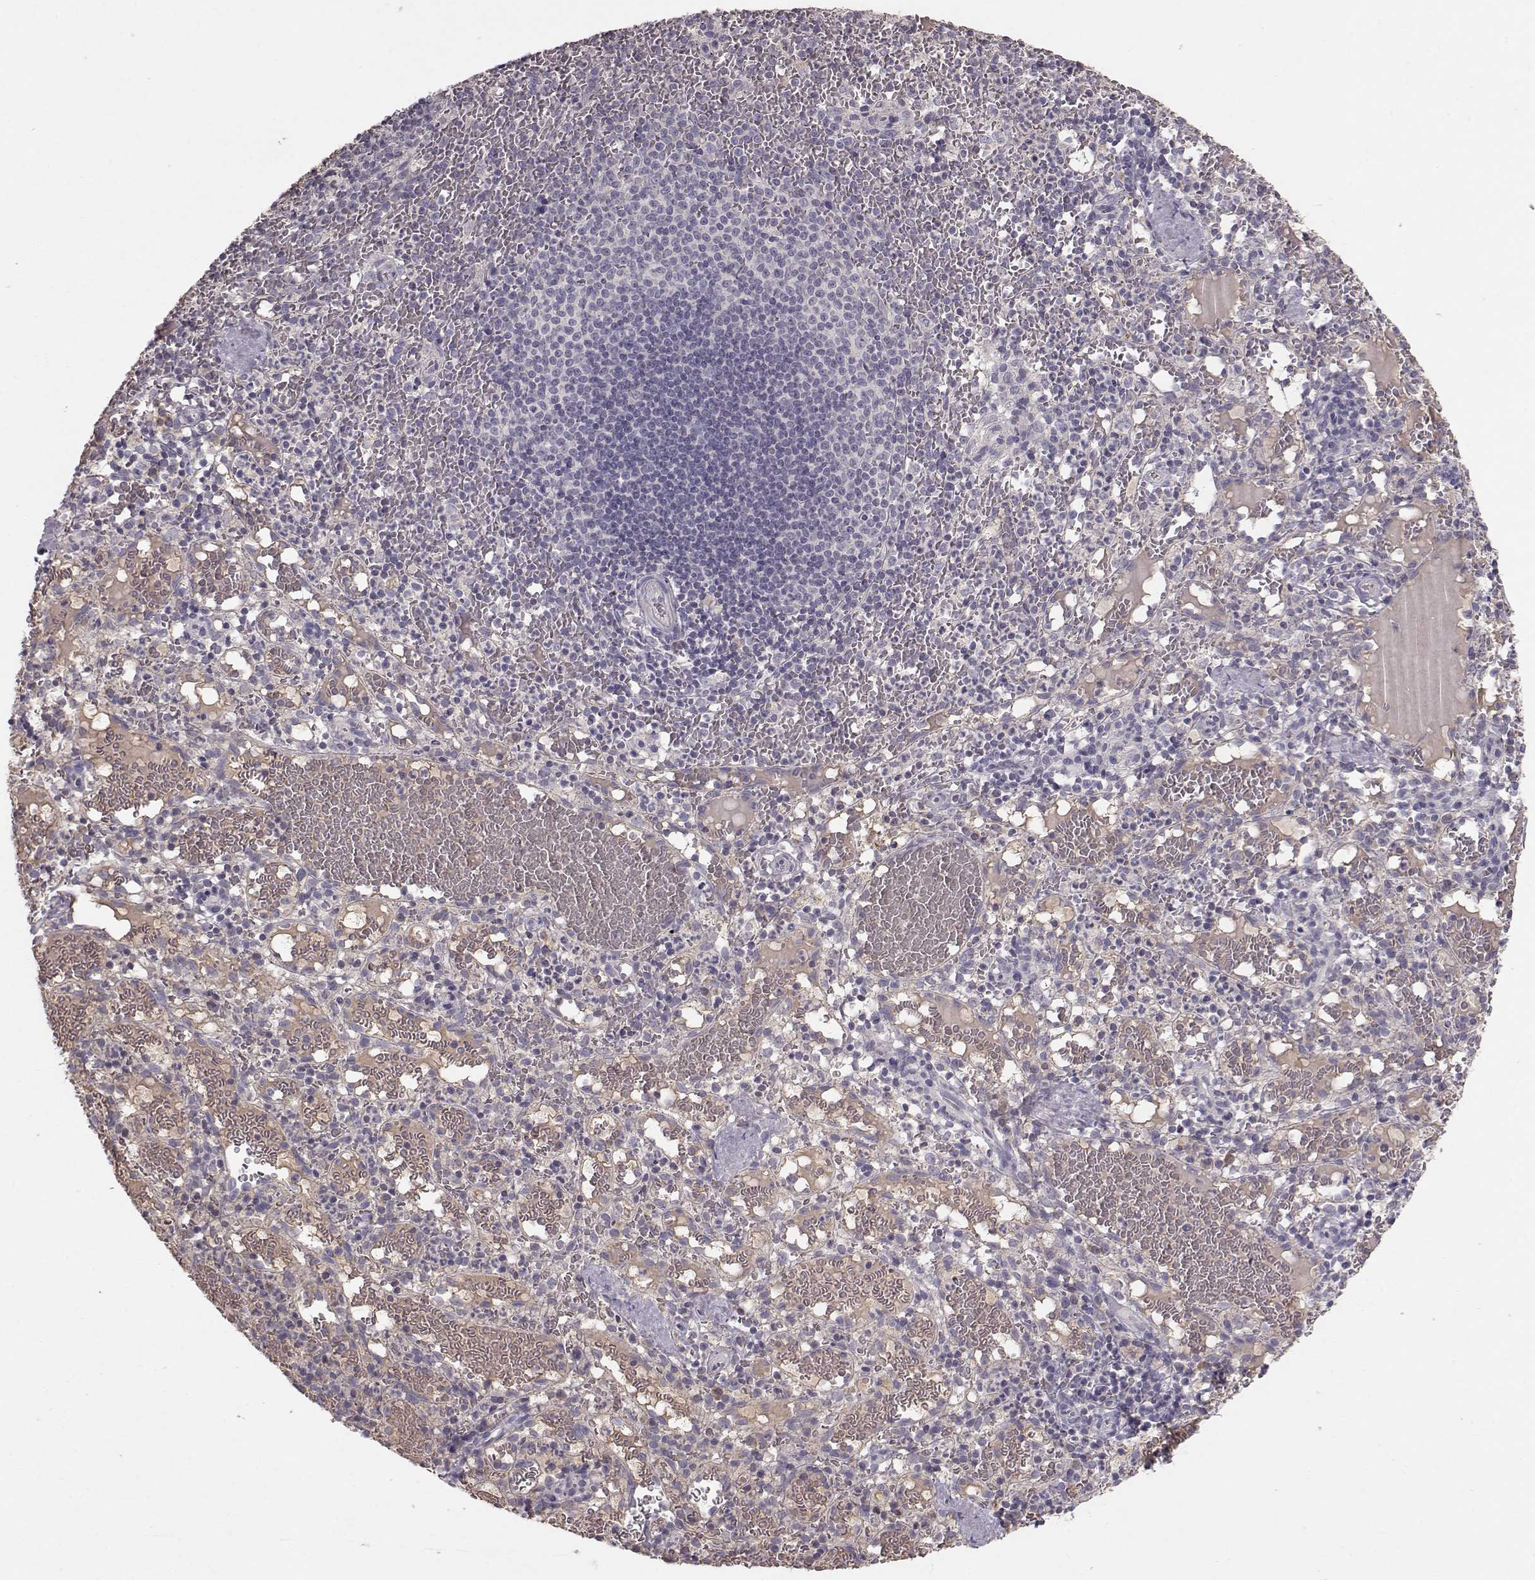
{"staining": {"intensity": "negative", "quantity": "none", "location": "none"}, "tissue": "spleen", "cell_type": "Cells in red pulp", "image_type": "normal", "snomed": [{"axis": "morphology", "description": "Normal tissue, NOS"}, {"axis": "topography", "description": "Spleen"}], "caption": "Immunohistochemistry histopathology image of benign spleen: human spleen stained with DAB displays no significant protein positivity in cells in red pulp.", "gene": "PMCH", "patient": {"sex": "male", "age": 11}}